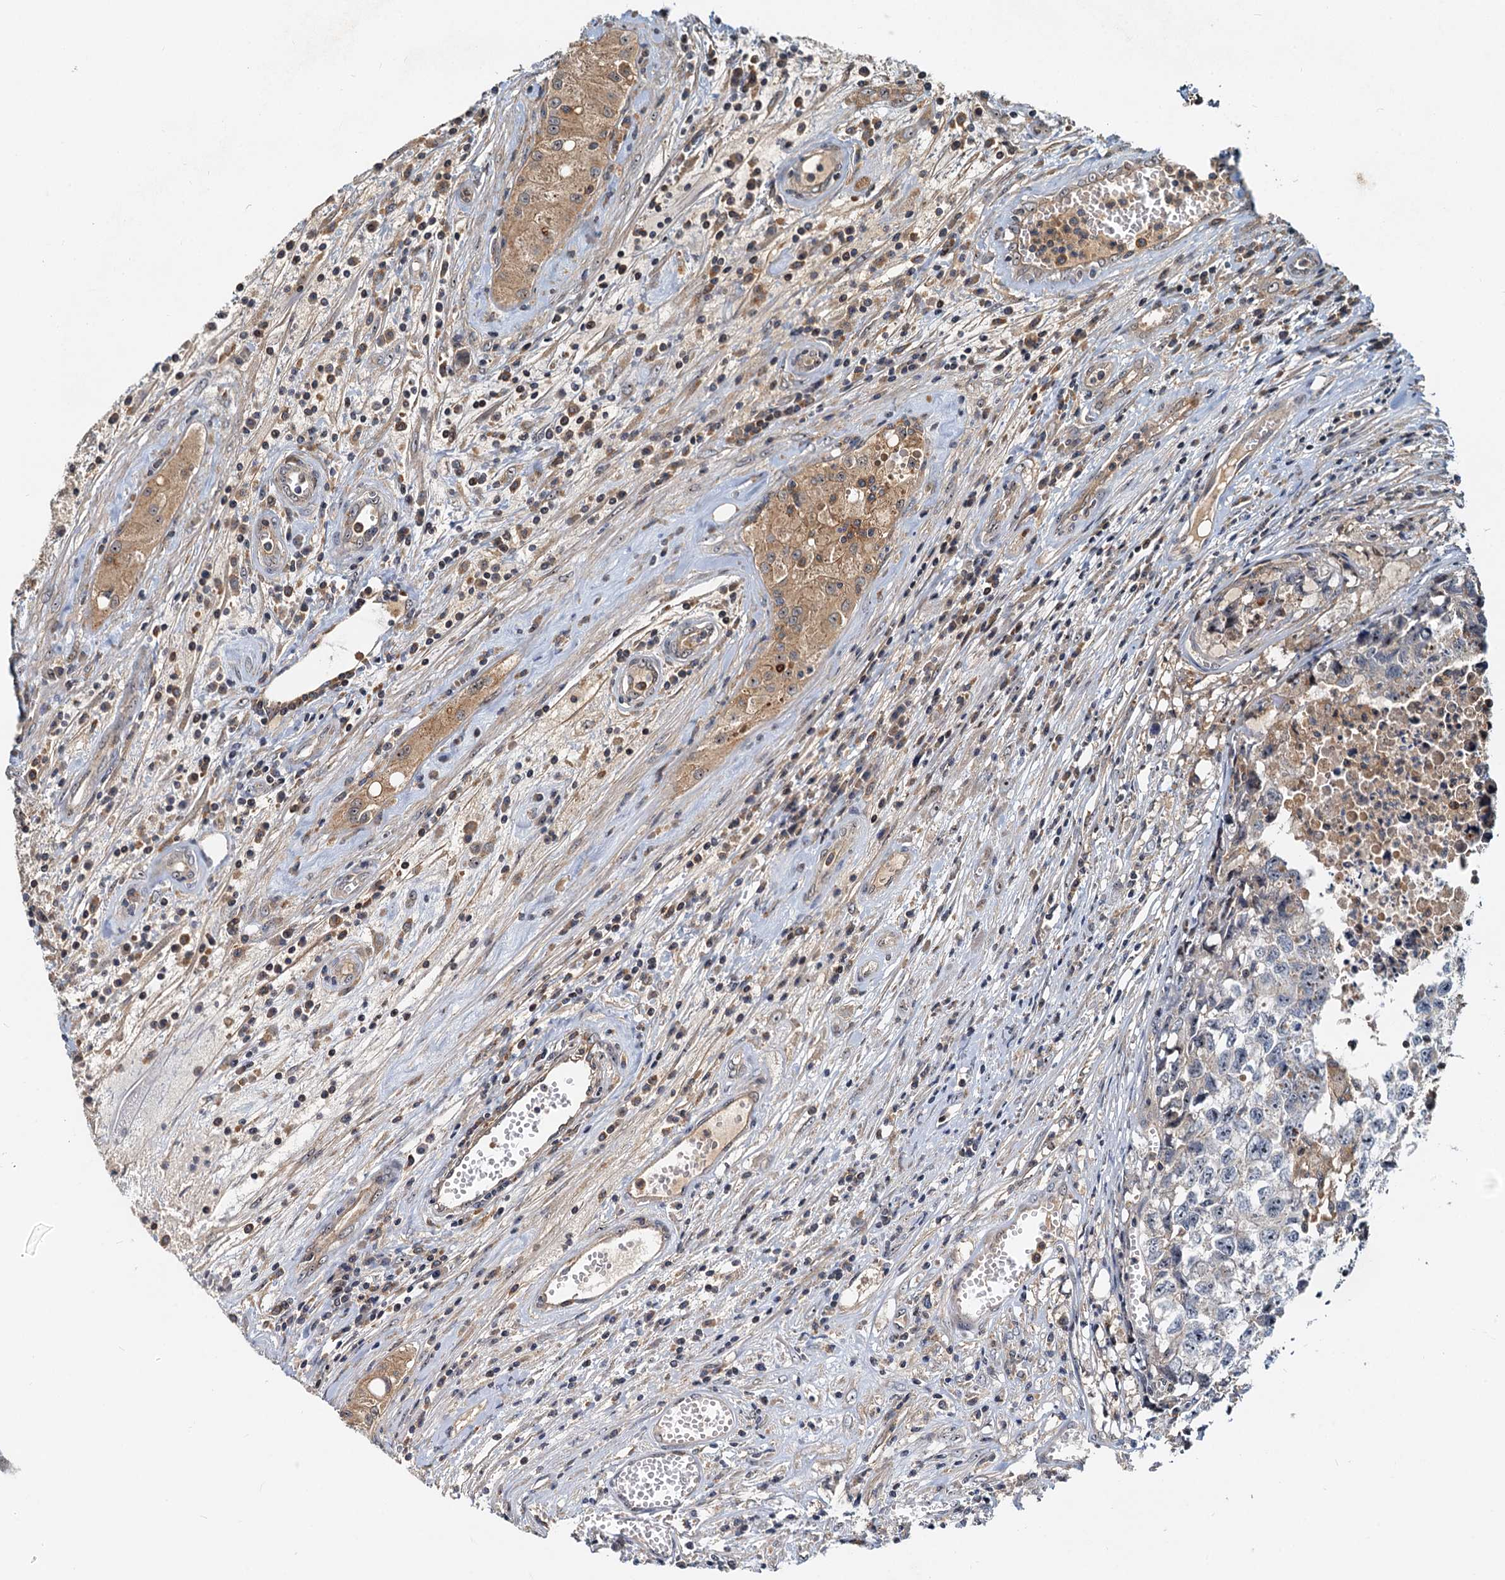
{"staining": {"intensity": "moderate", "quantity": "25%-75%", "location": "cytoplasmic/membranous"}, "tissue": "testis cancer", "cell_type": "Tumor cells", "image_type": "cancer", "snomed": [{"axis": "morphology", "description": "Seminoma, NOS"}, {"axis": "morphology", "description": "Carcinoma, Embryonal, NOS"}, {"axis": "topography", "description": "Testis"}], "caption": "Testis seminoma tissue reveals moderate cytoplasmic/membranous expression in about 25%-75% of tumor cells", "gene": "TOLLIP", "patient": {"sex": "male", "age": 43}}